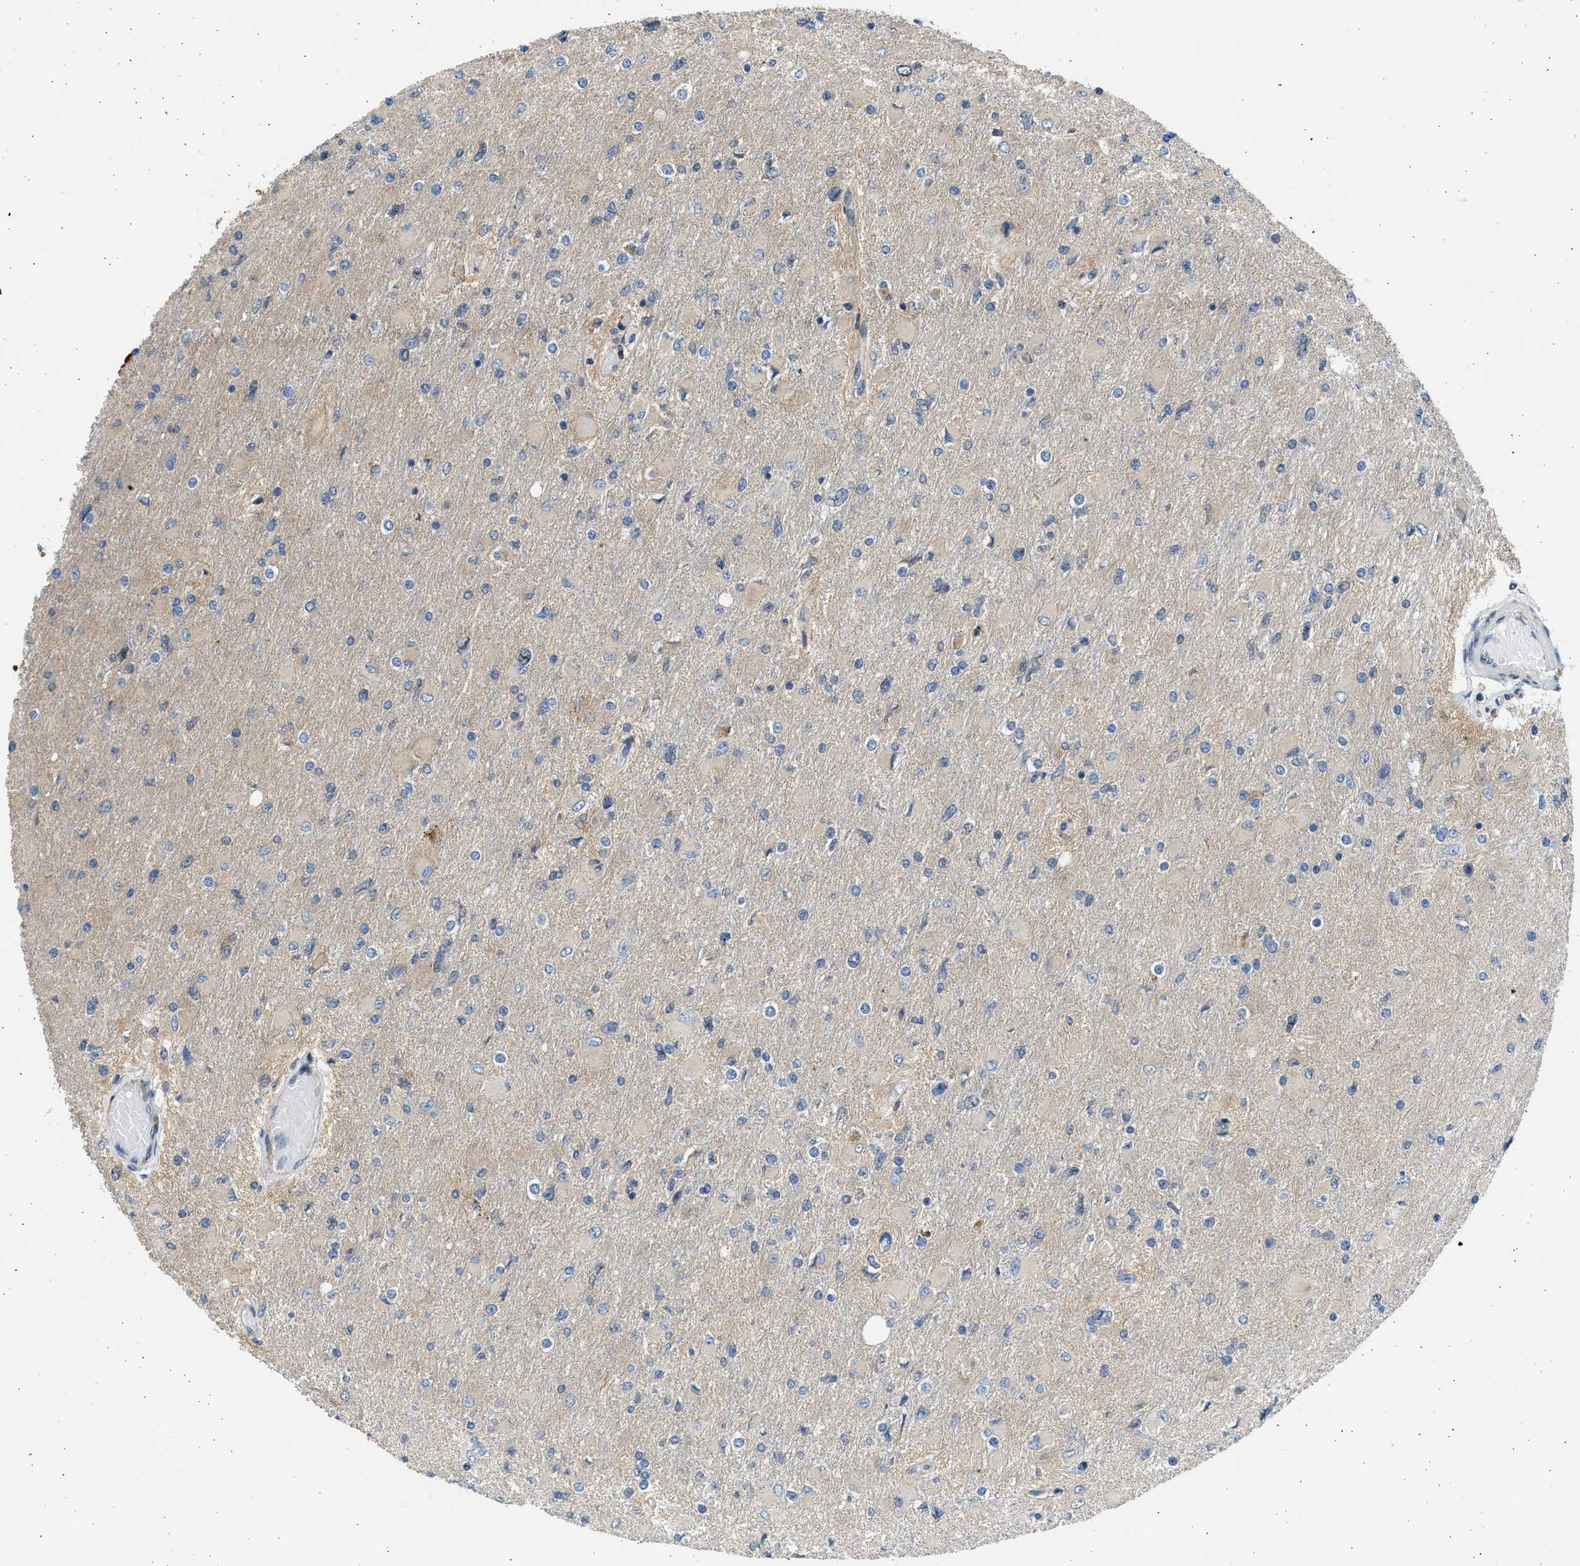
{"staining": {"intensity": "weak", "quantity": "<25%", "location": "cytoplasmic/membranous"}, "tissue": "glioma", "cell_type": "Tumor cells", "image_type": "cancer", "snomed": [{"axis": "morphology", "description": "Glioma, malignant, High grade"}, {"axis": "topography", "description": "Cerebral cortex"}], "caption": "Immunohistochemical staining of malignant glioma (high-grade) displays no significant expression in tumor cells.", "gene": "PLD2", "patient": {"sex": "female", "age": 36}}